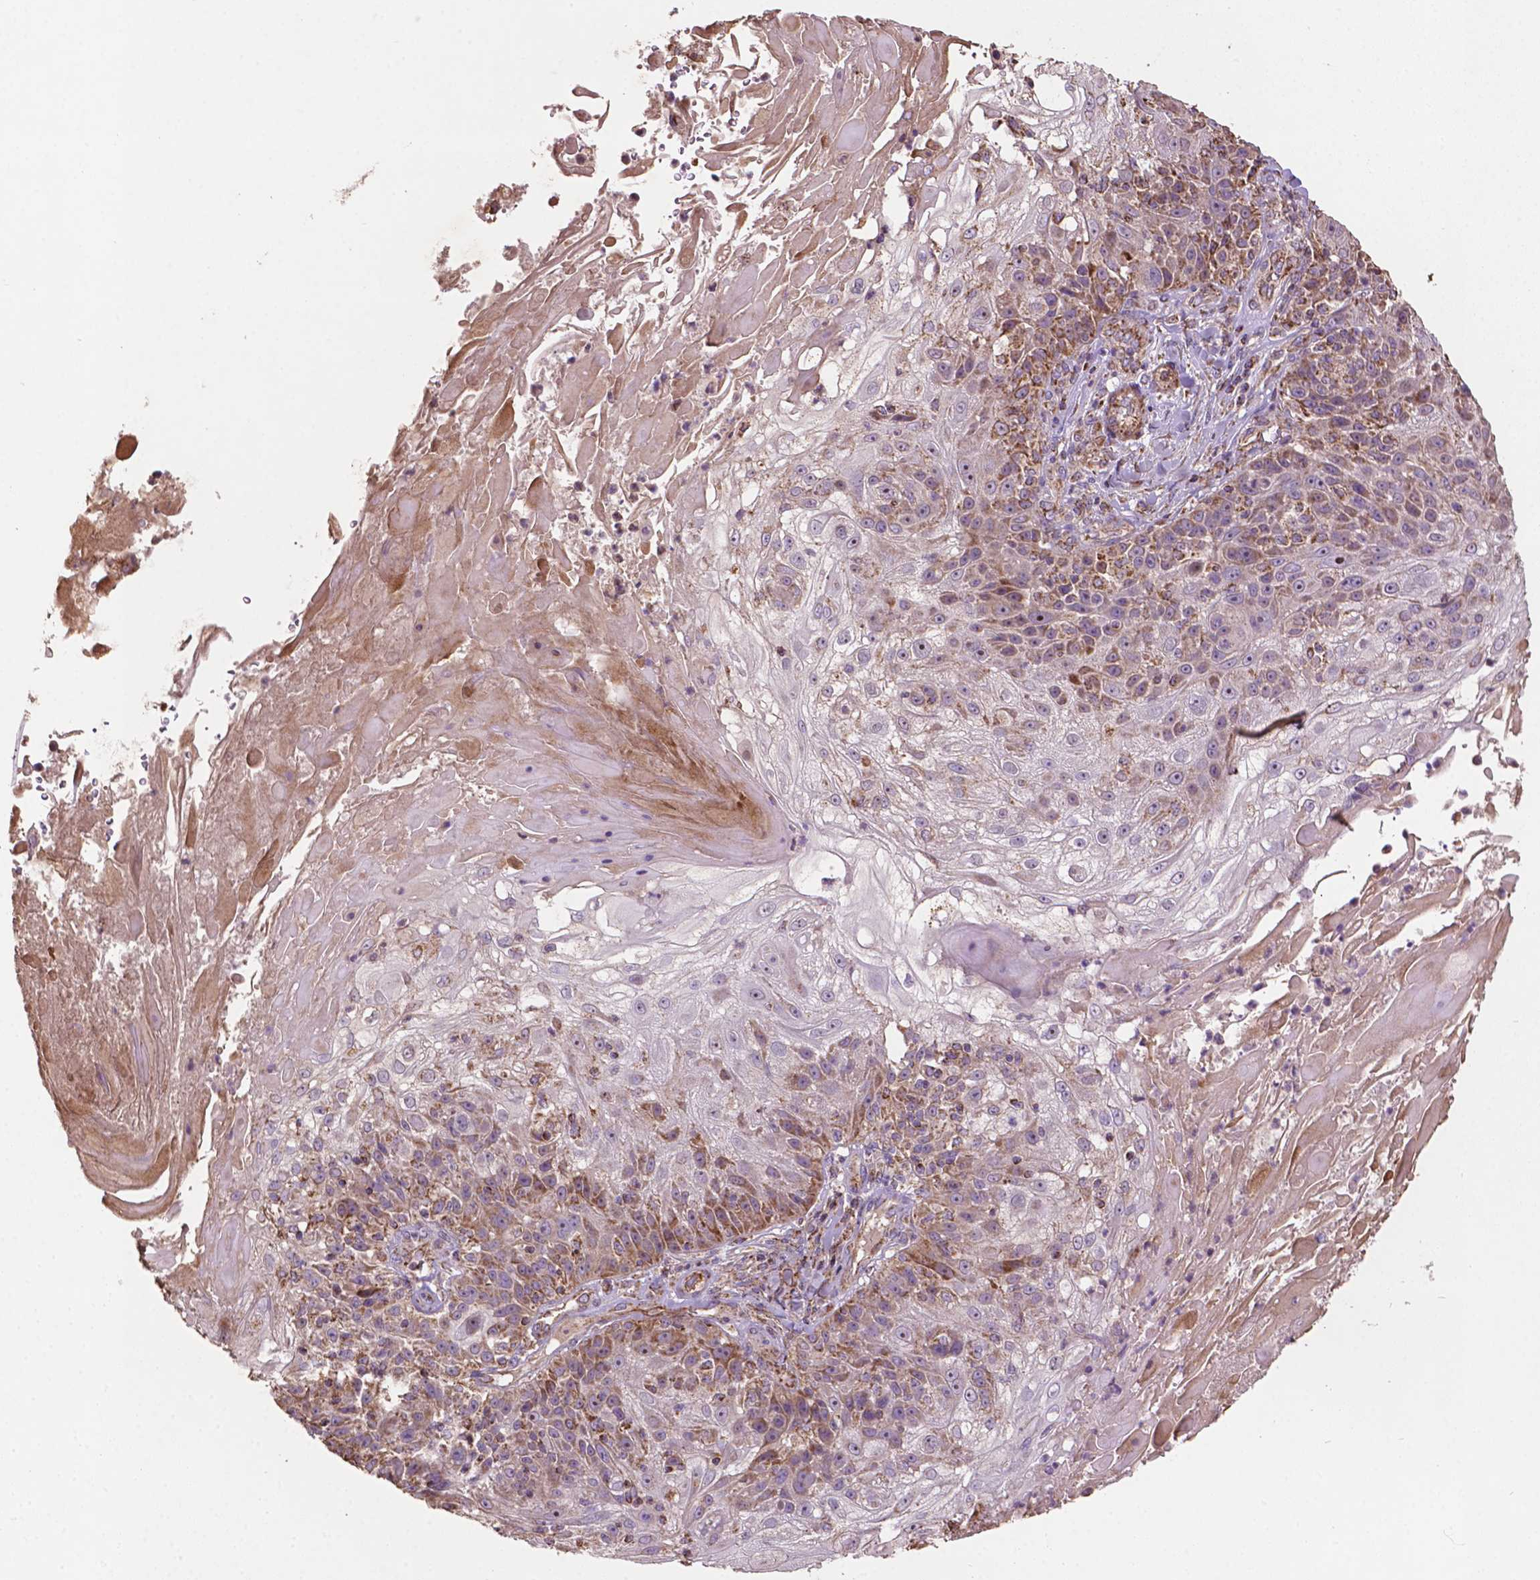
{"staining": {"intensity": "moderate", "quantity": "25%-75%", "location": "cytoplasmic/membranous"}, "tissue": "skin cancer", "cell_type": "Tumor cells", "image_type": "cancer", "snomed": [{"axis": "morphology", "description": "Normal tissue, NOS"}, {"axis": "morphology", "description": "Squamous cell carcinoma, NOS"}, {"axis": "topography", "description": "Skin"}], "caption": "An image of human squamous cell carcinoma (skin) stained for a protein demonstrates moderate cytoplasmic/membranous brown staining in tumor cells. The staining was performed using DAB, with brown indicating positive protein expression. Nuclei are stained blue with hematoxylin.", "gene": "LRR1", "patient": {"sex": "female", "age": 83}}